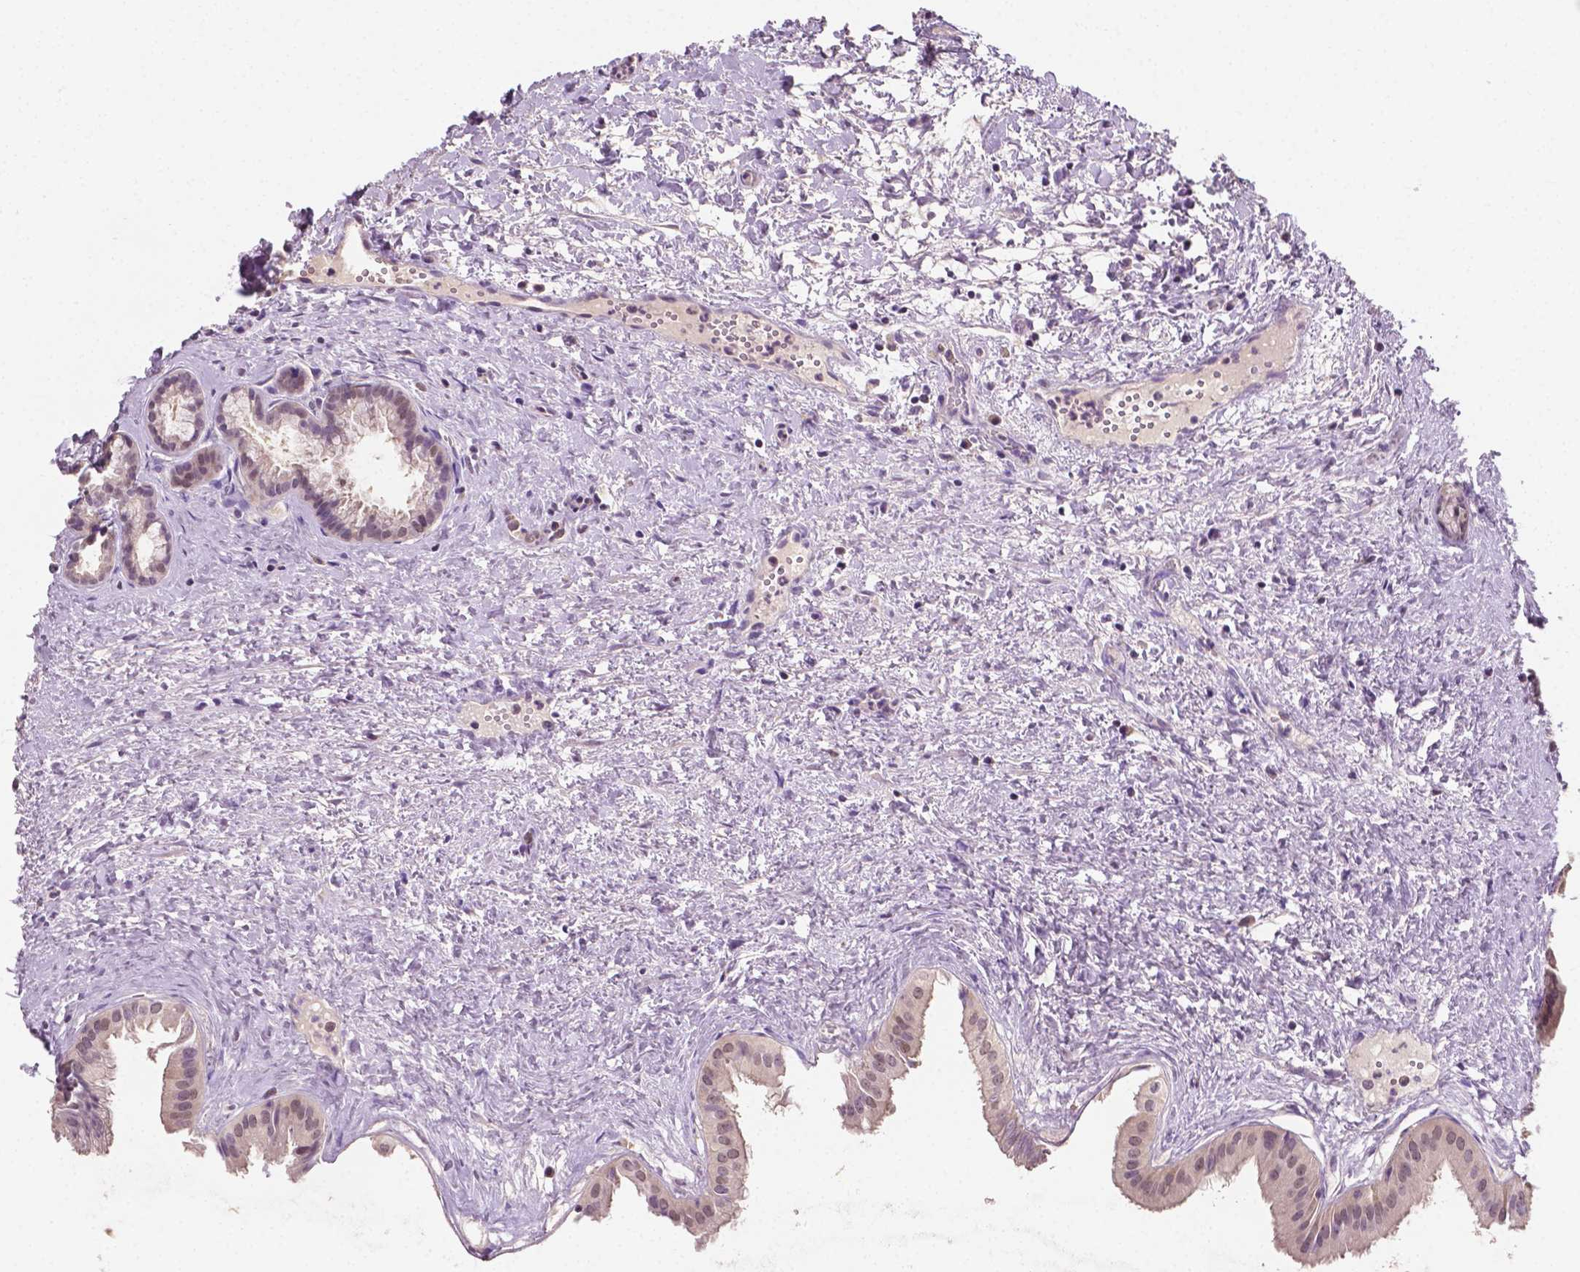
{"staining": {"intensity": "weak", "quantity": "25%-75%", "location": "nuclear"}, "tissue": "gallbladder", "cell_type": "Glandular cells", "image_type": "normal", "snomed": [{"axis": "morphology", "description": "Normal tissue, NOS"}, {"axis": "topography", "description": "Gallbladder"}], "caption": "A micrograph showing weak nuclear staining in about 25%-75% of glandular cells in normal gallbladder, as visualized by brown immunohistochemical staining.", "gene": "MROH6", "patient": {"sex": "male", "age": 70}}